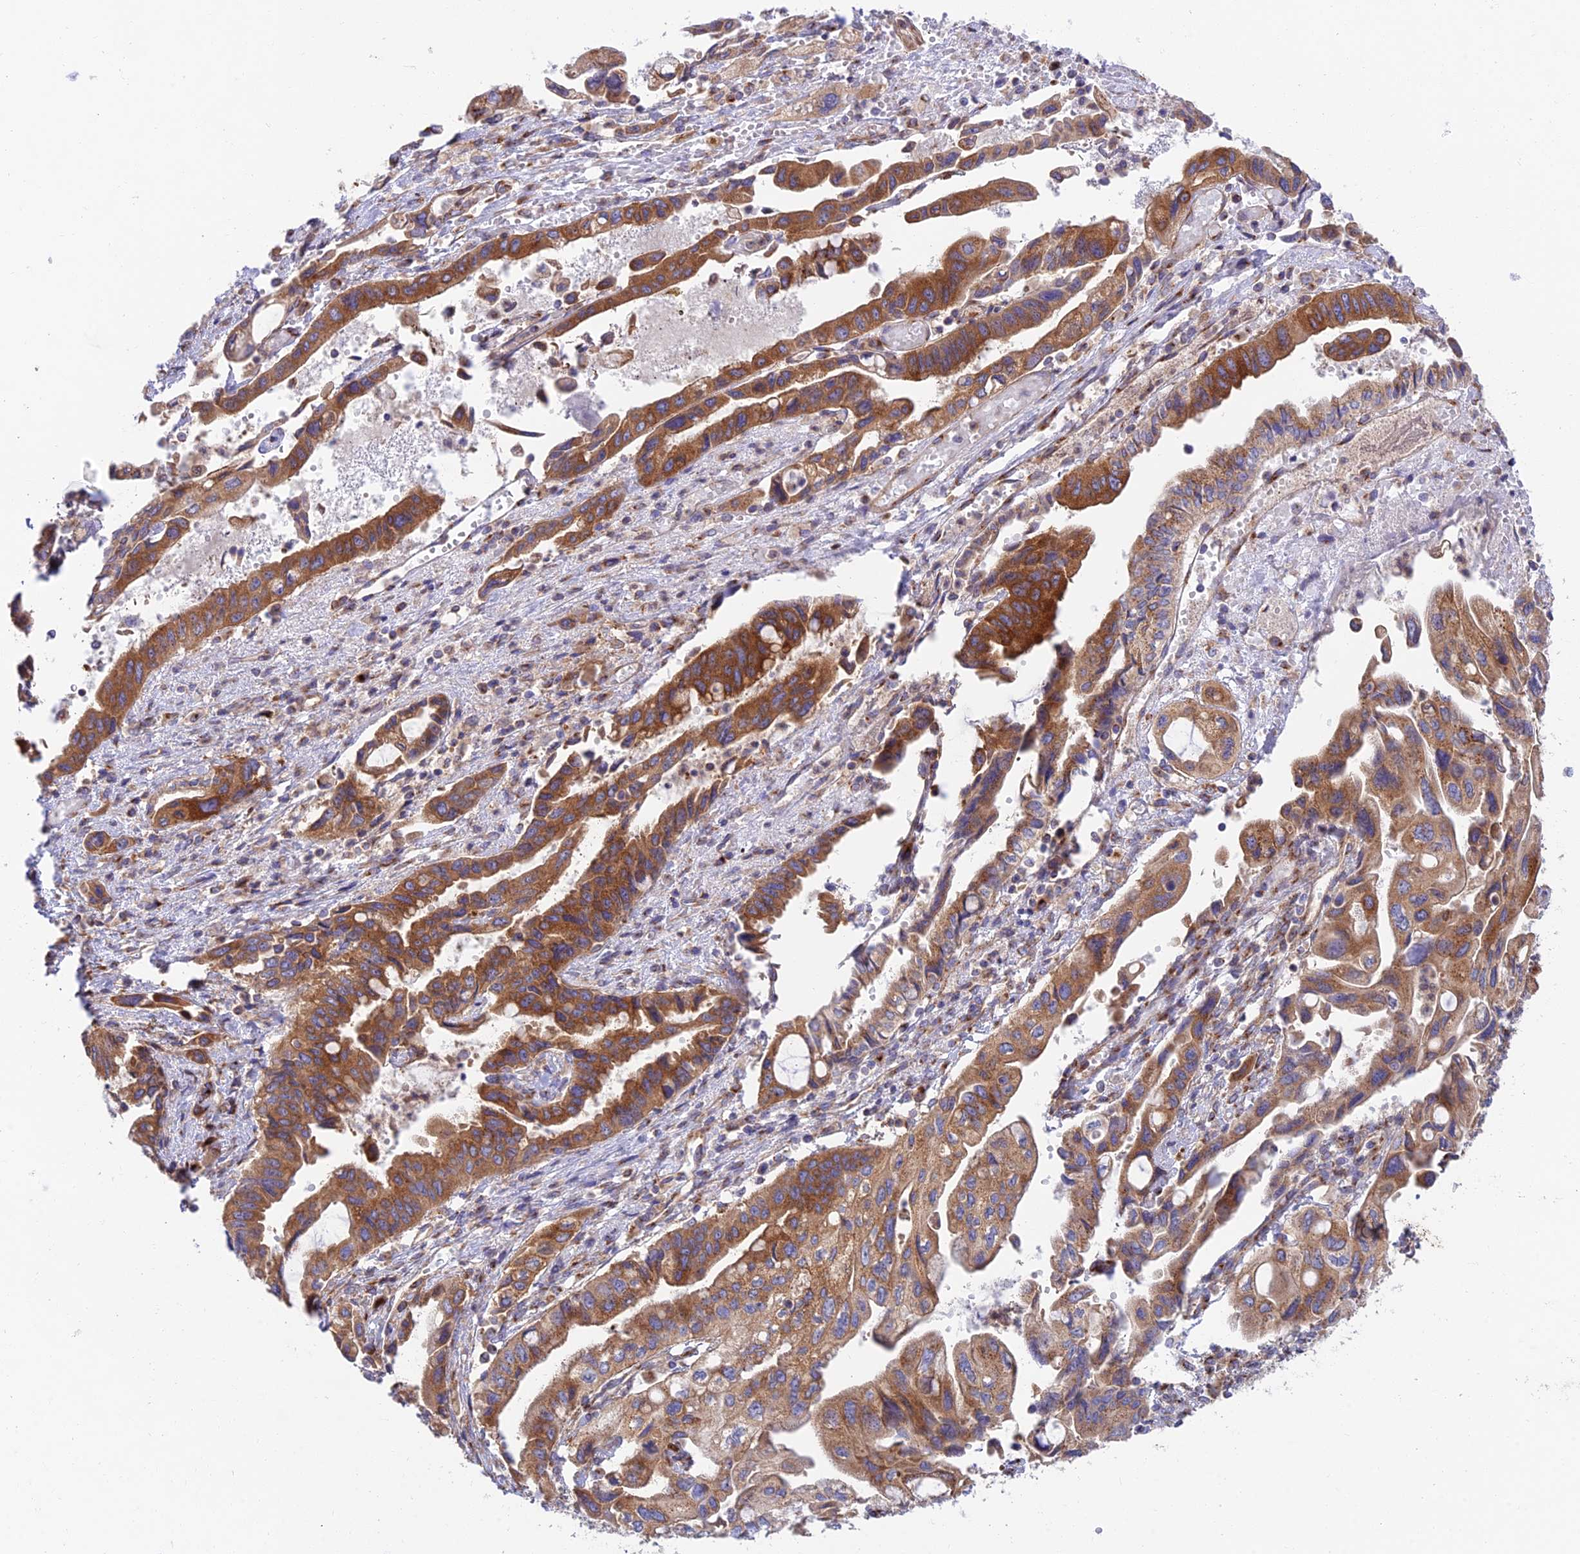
{"staining": {"intensity": "strong", "quantity": ">75%", "location": "cytoplasmic/membranous"}, "tissue": "pancreatic cancer", "cell_type": "Tumor cells", "image_type": "cancer", "snomed": [{"axis": "morphology", "description": "Adenocarcinoma, NOS"}, {"axis": "topography", "description": "Pancreas"}], "caption": "Immunohistochemical staining of pancreatic adenocarcinoma displays high levels of strong cytoplasmic/membranous positivity in approximately >75% of tumor cells. (Stains: DAB in brown, nuclei in blue, Microscopy: brightfield microscopy at high magnification).", "gene": "GOLGA3", "patient": {"sex": "female", "age": 50}}